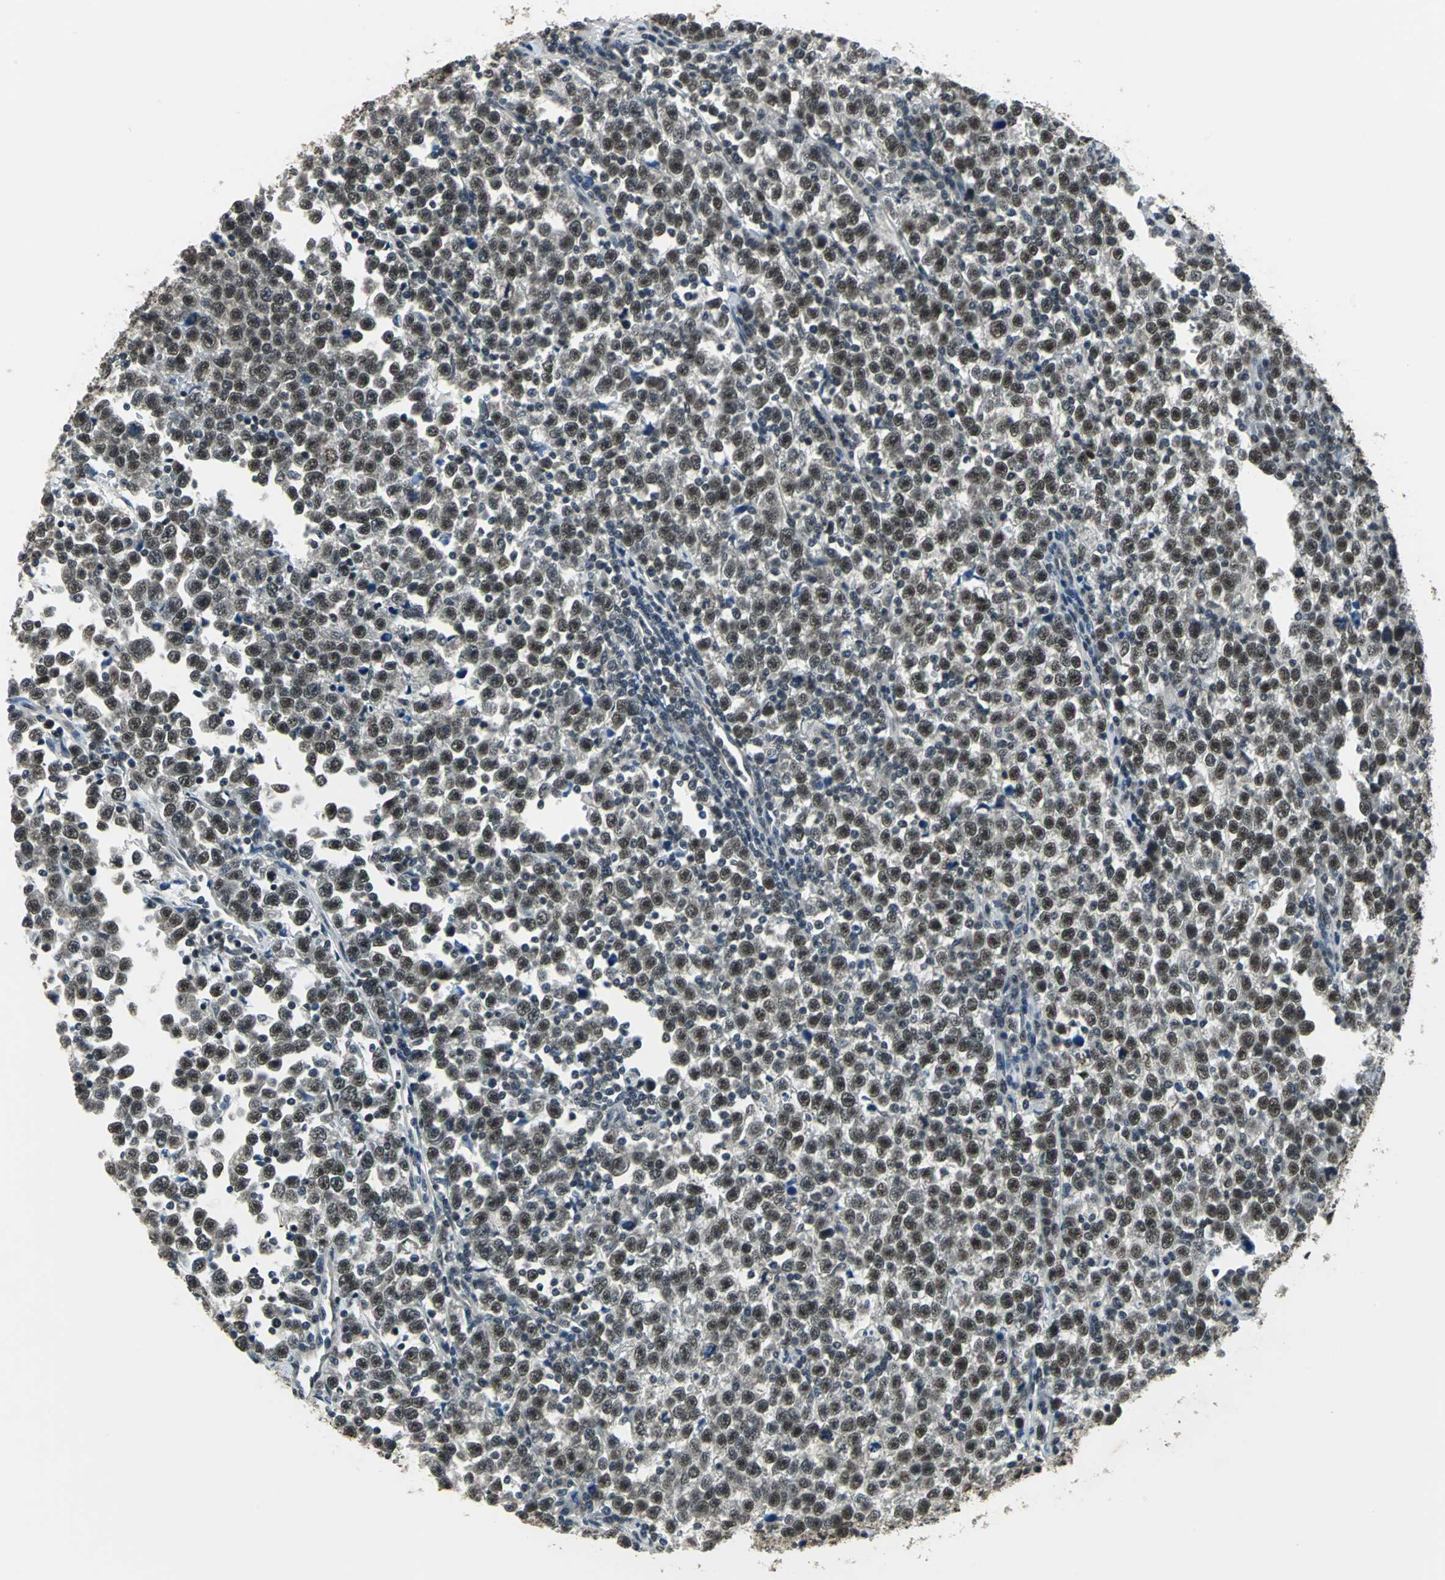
{"staining": {"intensity": "strong", "quantity": ">75%", "location": "cytoplasmic/membranous,nuclear"}, "tissue": "testis cancer", "cell_type": "Tumor cells", "image_type": "cancer", "snomed": [{"axis": "morphology", "description": "Seminoma, NOS"}, {"axis": "topography", "description": "Testis"}], "caption": "Immunohistochemical staining of testis seminoma shows strong cytoplasmic/membranous and nuclear protein positivity in approximately >75% of tumor cells. (DAB IHC with brightfield microscopy, high magnification).", "gene": "RBM14", "patient": {"sex": "male", "age": 43}}